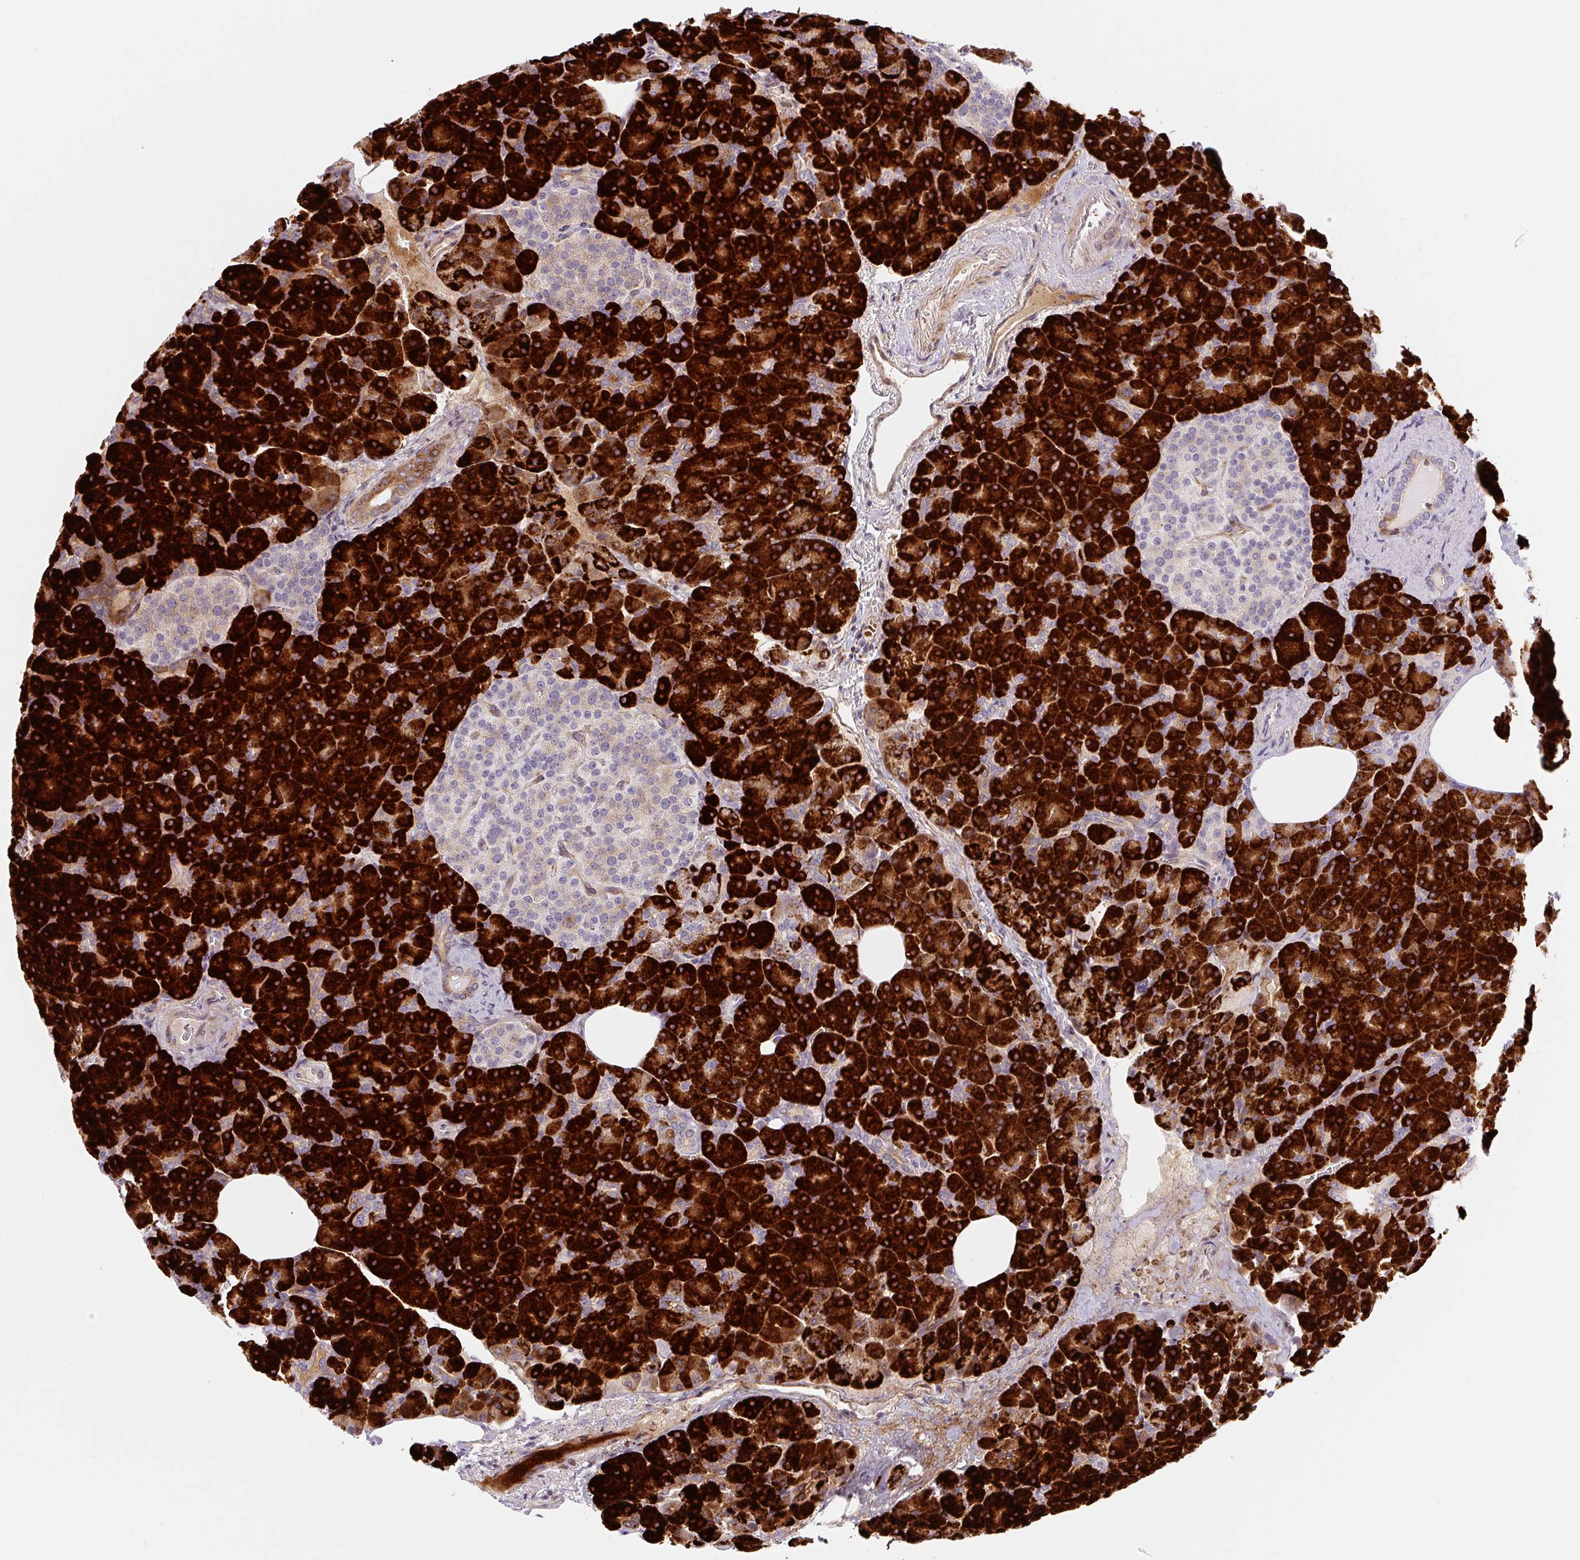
{"staining": {"intensity": "strong", "quantity": ">75%", "location": "cytoplasmic/membranous"}, "tissue": "pancreas", "cell_type": "Exocrine glandular cells", "image_type": "normal", "snomed": [{"axis": "morphology", "description": "Normal tissue, NOS"}, {"axis": "topography", "description": "Pancreas"}], "caption": "Protein staining shows strong cytoplasmic/membranous expression in approximately >75% of exocrine glandular cells in unremarkable pancreas.", "gene": "DISP3", "patient": {"sex": "female", "age": 74}}